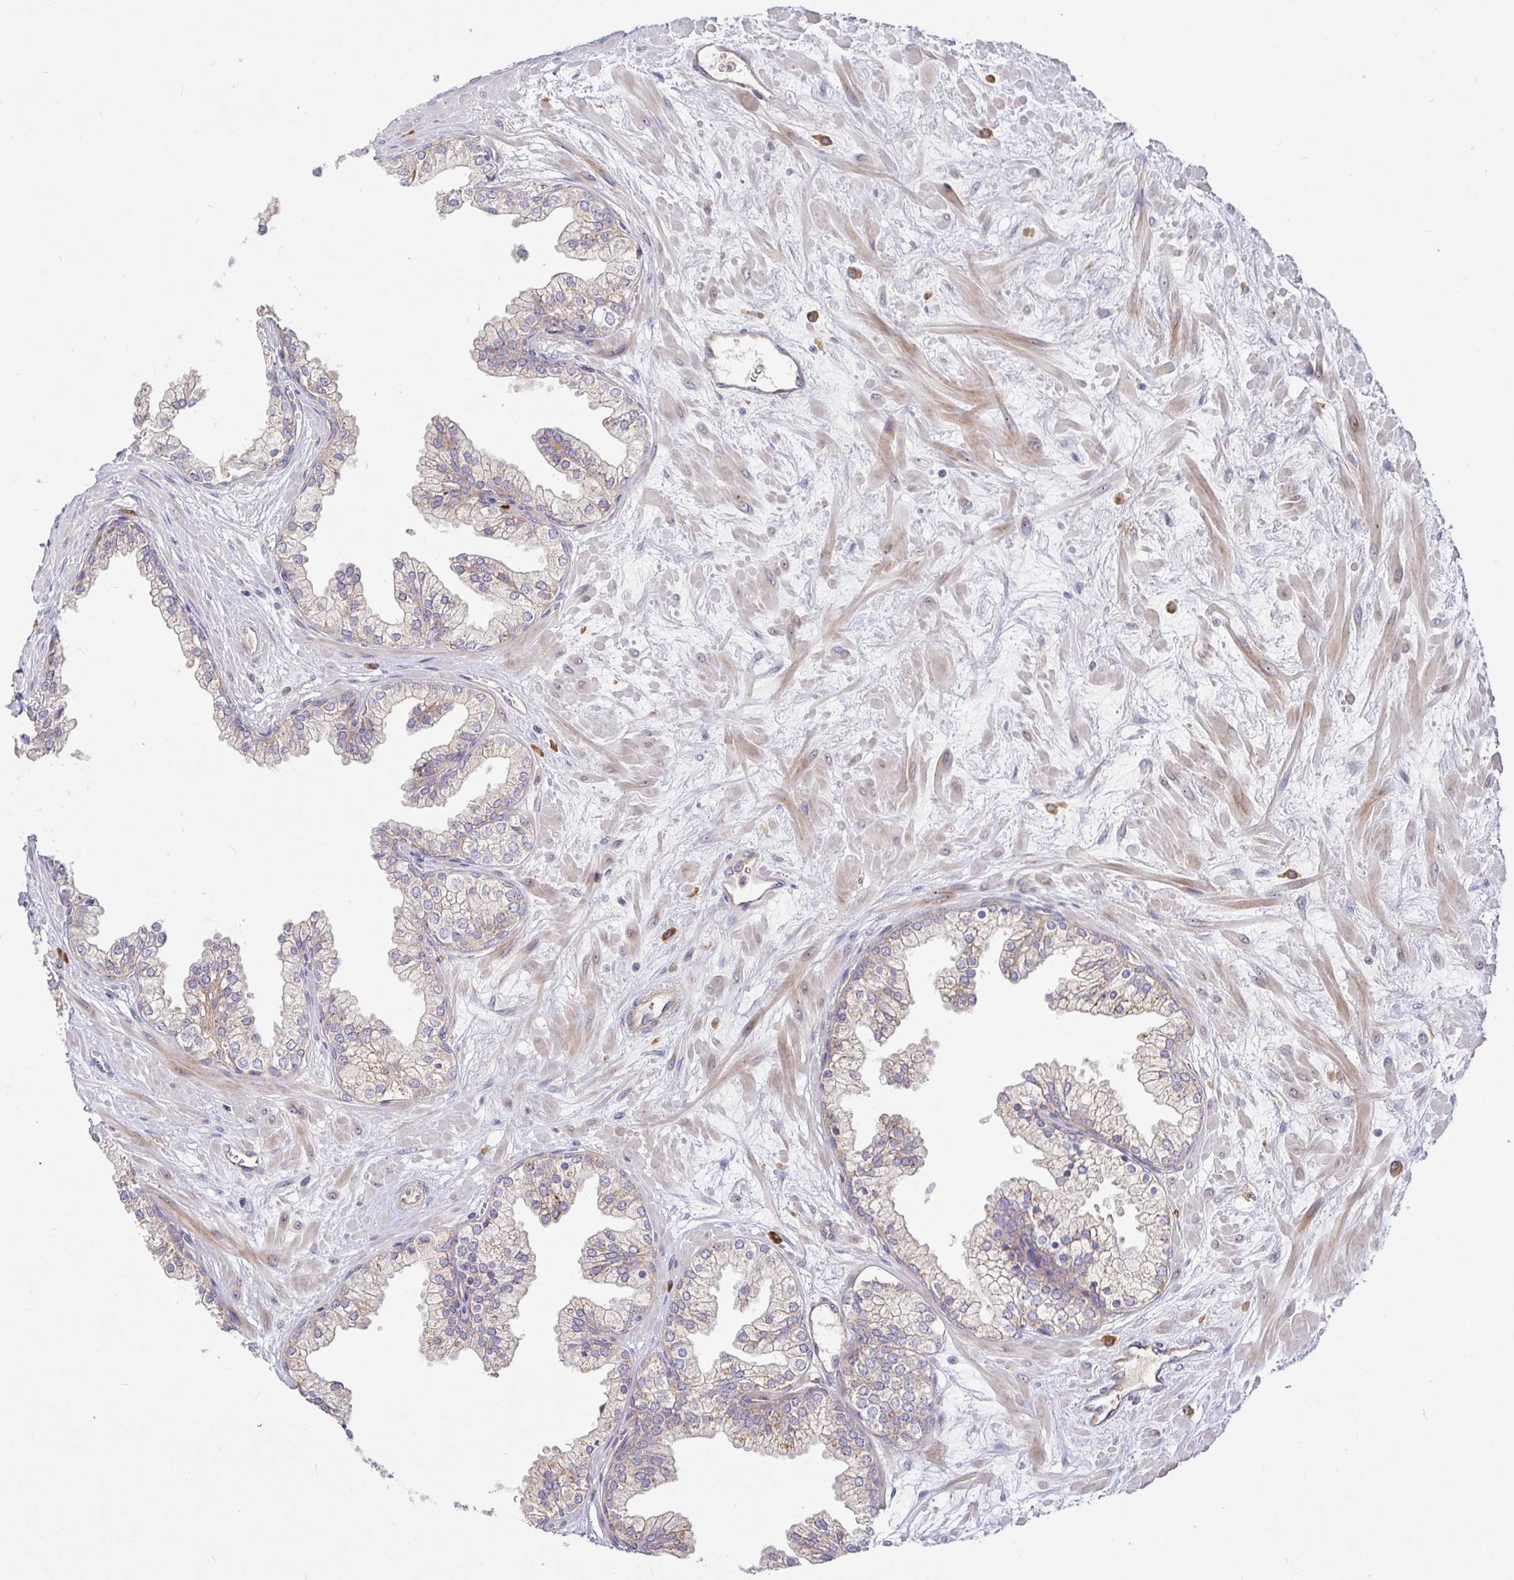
{"staining": {"intensity": "weak", "quantity": "25%-75%", "location": "cytoplasmic/membranous"}, "tissue": "prostate", "cell_type": "Glandular cells", "image_type": "normal", "snomed": [{"axis": "morphology", "description": "Normal tissue, NOS"}, {"axis": "topography", "description": "Prostate"}, {"axis": "topography", "description": "Peripheral nerve tissue"}], "caption": "Protein staining of unremarkable prostate demonstrates weak cytoplasmic/membranous positivity in approximately 25%-75% of glandular cells.", "gene": "SNX8", "patient": {"sex": "male", "age": 61}}